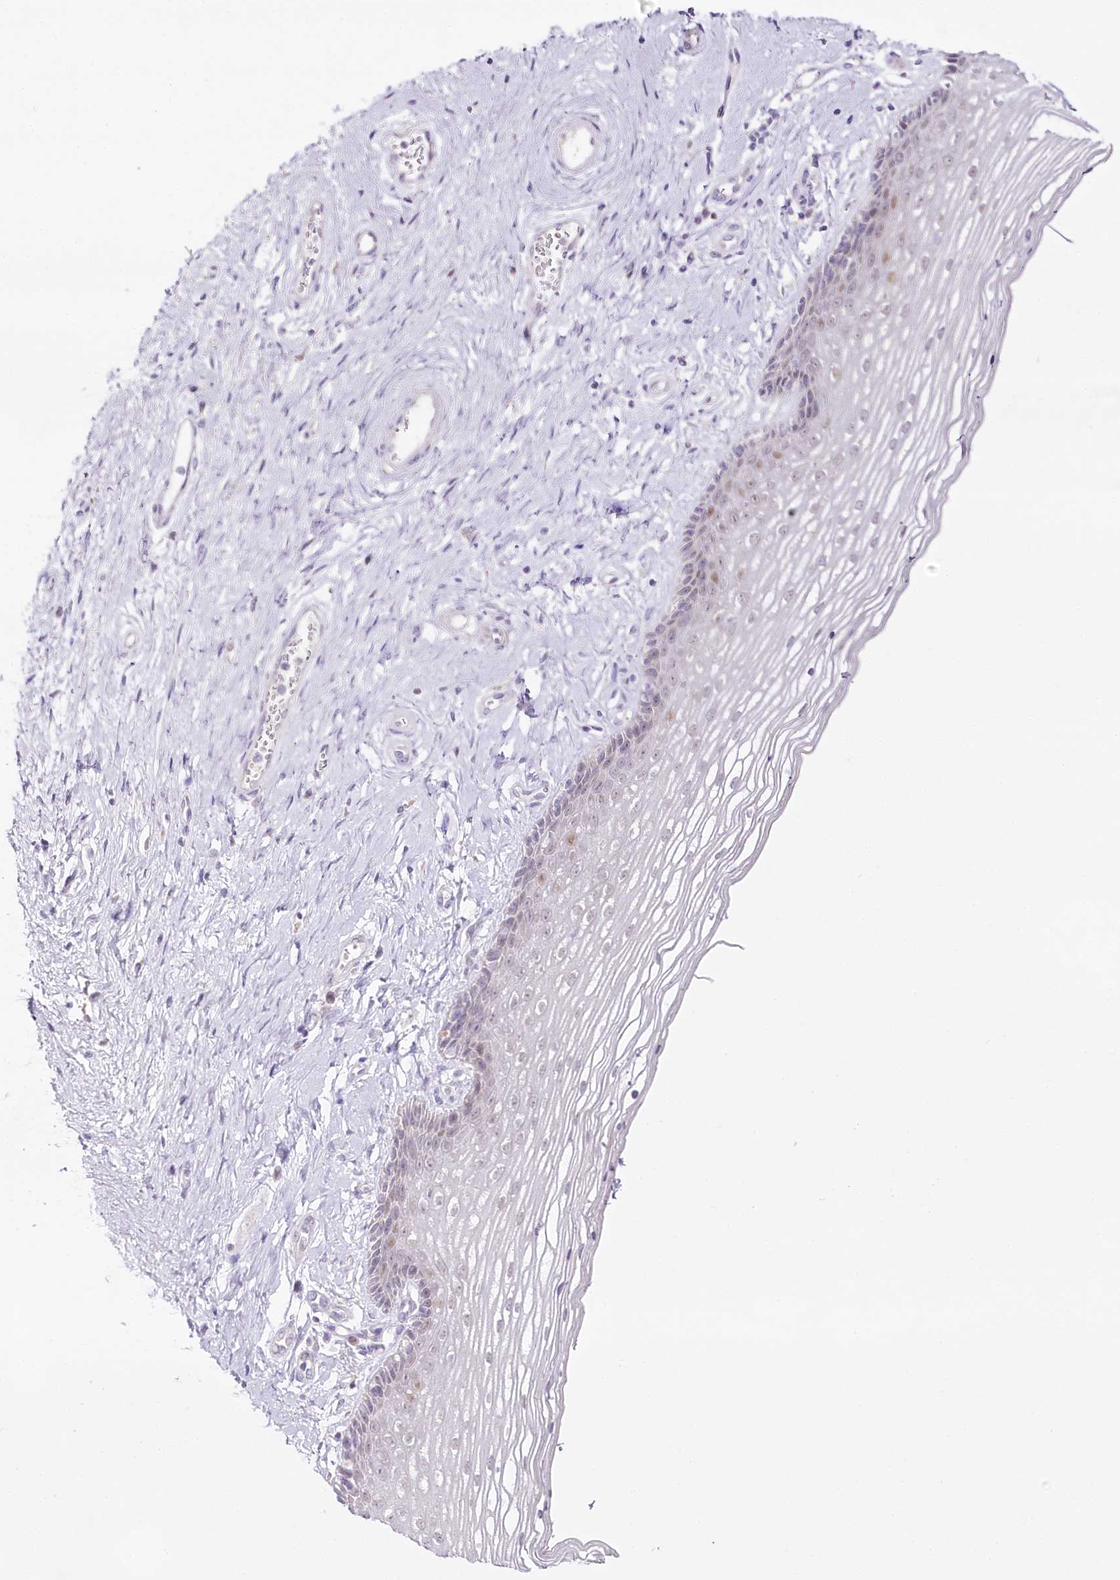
{"staining": {"intensity": "weak", "quantity": "<25%", "location": "nuclear"}, "tissue": "vagina", "cell_type": "Squamous epithelial cells", "image_type": "normal", "snomed": [{"axis": "morphology", "description": "Normal tissue, NOS"}, {"axis": "topography", "description": "Vagina"}], "caption": "The immunohistochemistry (IHC) photomicrograph has no significant positivity in squamous epithelial cells of vagina. (IHC, brightfield microscopy, high magnification).", "gene": "CCDC30", "patient": {"sex": "female", "age": 46}}